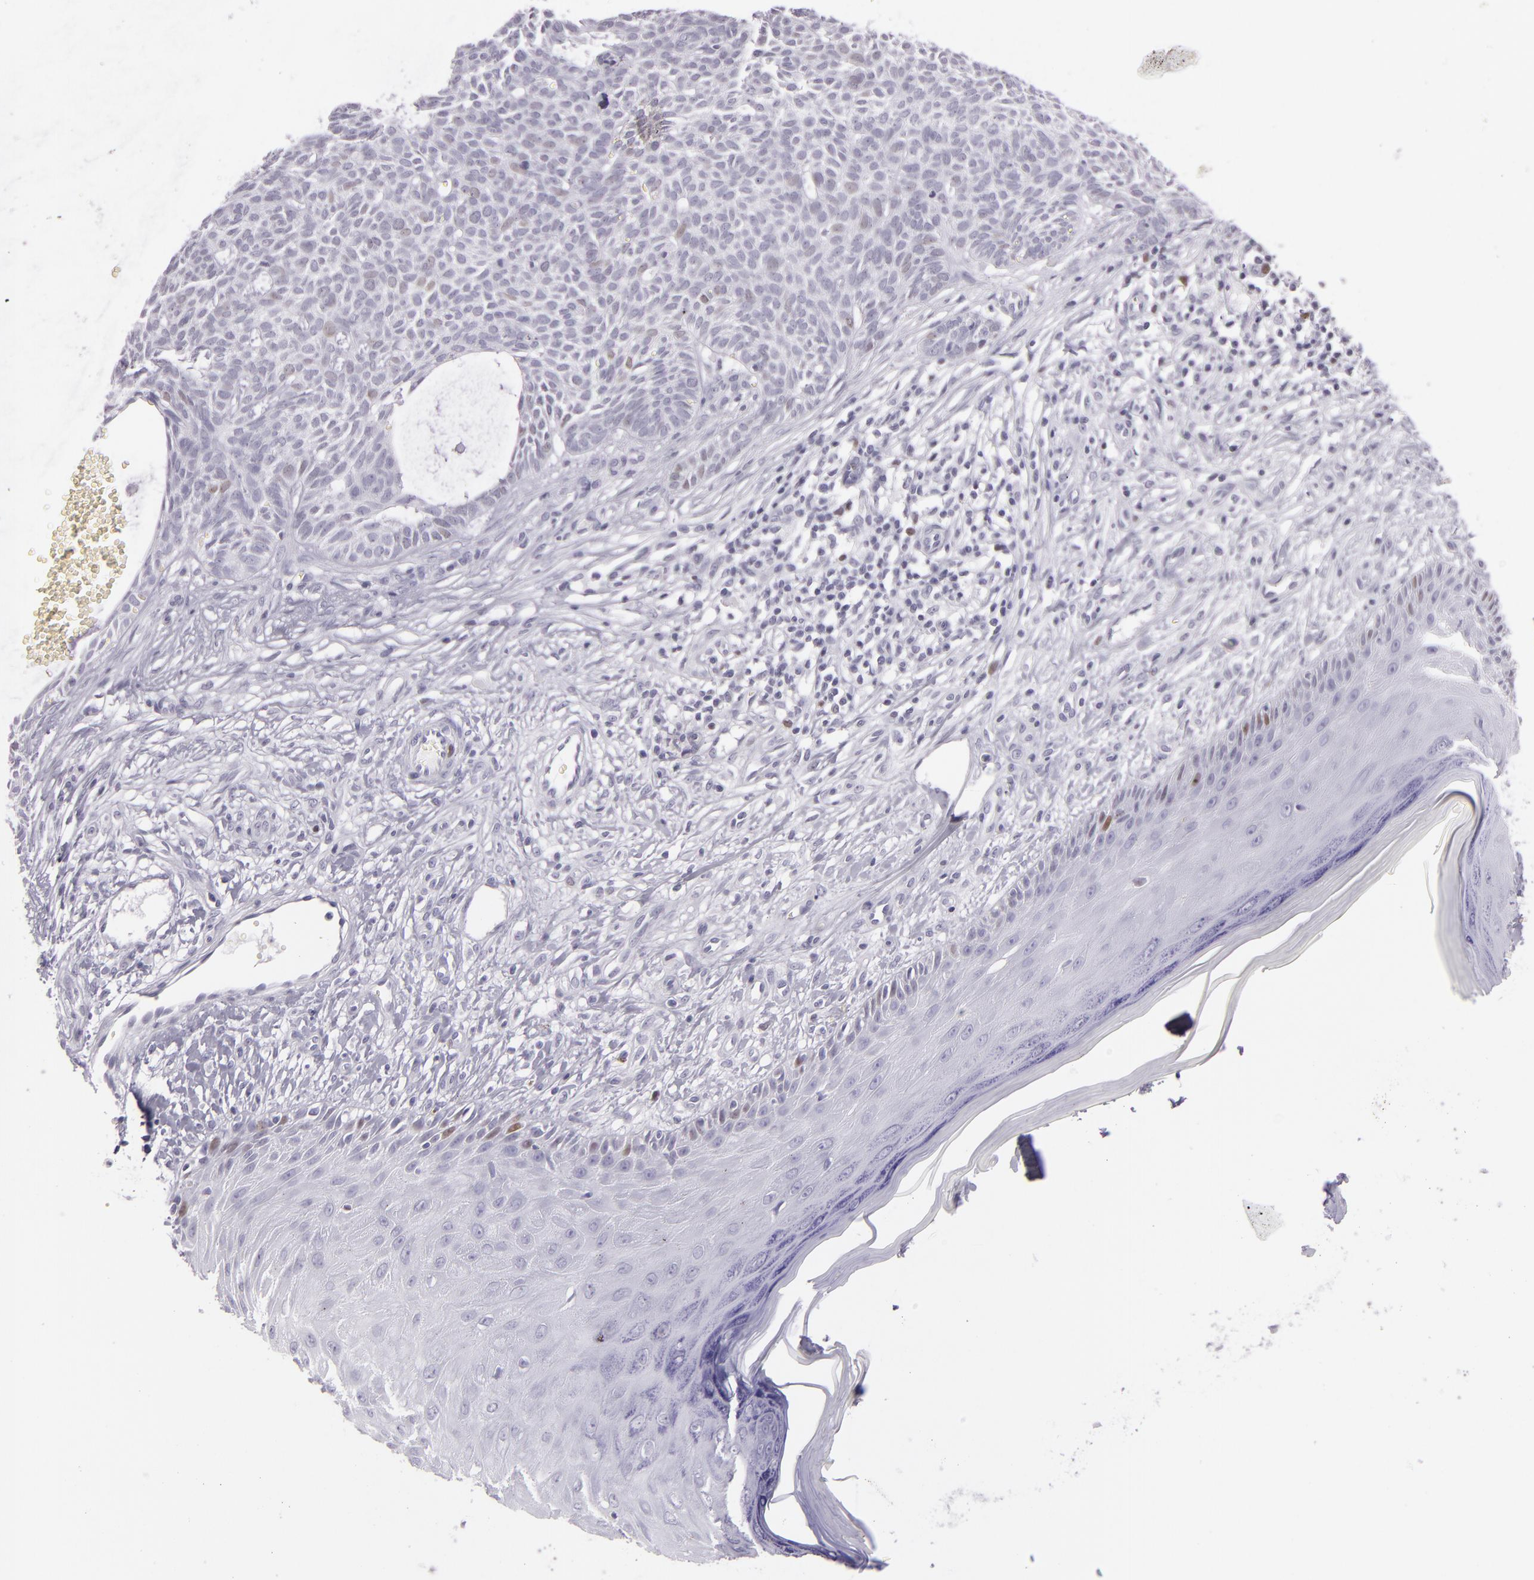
{"staining": {"intensity": "negative", "quantity": "none", "location": "none"}, "tissue": "skin cancer", "cell_type": "Tumor cells", "image_type": "cancer", "snomed": [{"axis": "morphology", "description": "Basal cell carcinoma"}, {"axis": "topography", "description": "Skin"}], "caption": "Tumor cells are negative for protein expression in human basal cell carcinoma (skin). (IHC, brightfield microscopy, high magnification).", "gene": "MCM3", "patient": {"sex": "male", "age": 75}}